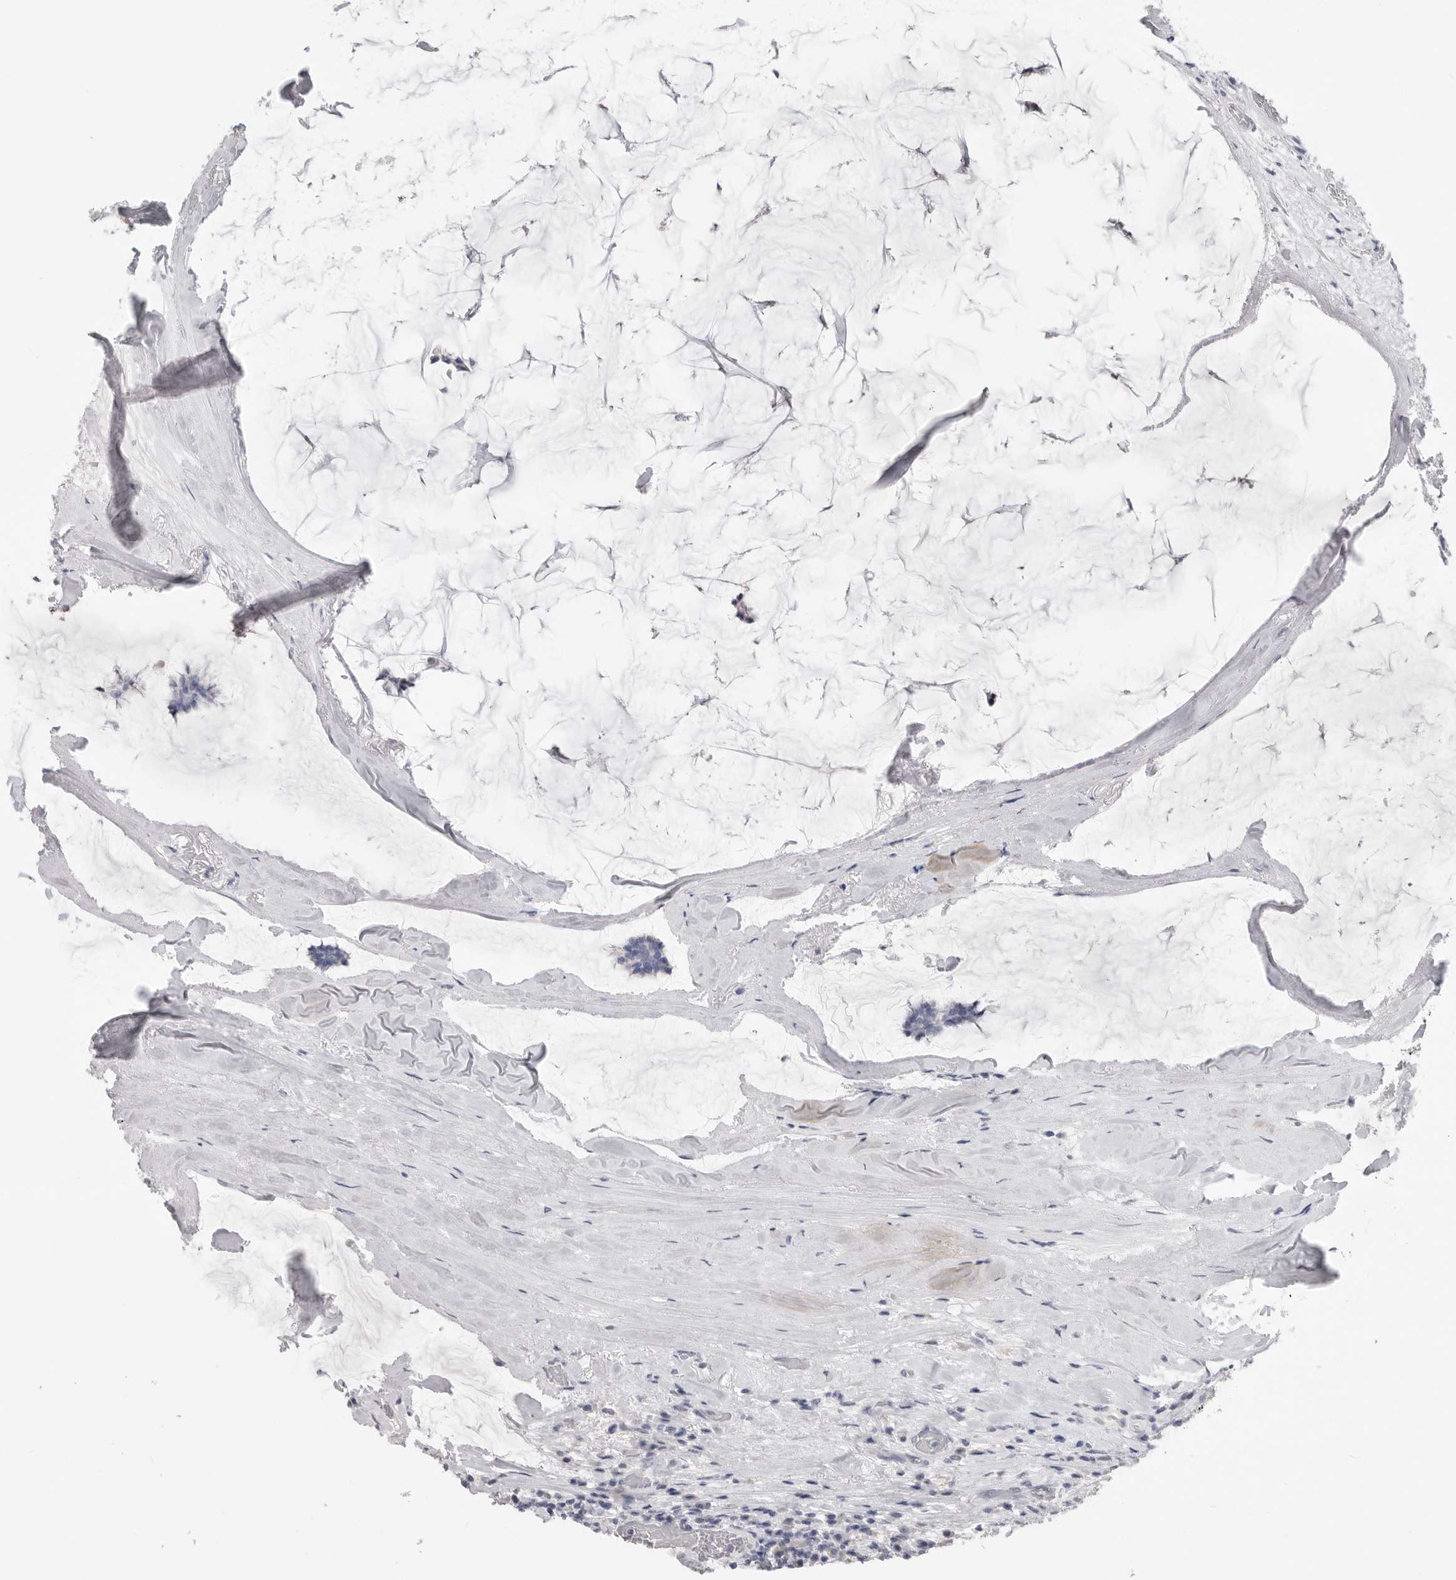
{"staining": {"intensity": "negative", "quantity": "none", "location": "none"}, "tissue": "breast cancer", "cell_type": "Tumor cells", "image_type": "cancer", "snomed": [{"axis": "morphology", "description": "Duct carcinoma"}, {"axis": "topography", "description": "Breast"}], "caption": "This is a histopathology image of IHC staining of breast cancer, which shows no expression in tumor cells.", "gene": "XIRP1", "patient": {"sex": "female", "age": 93}}